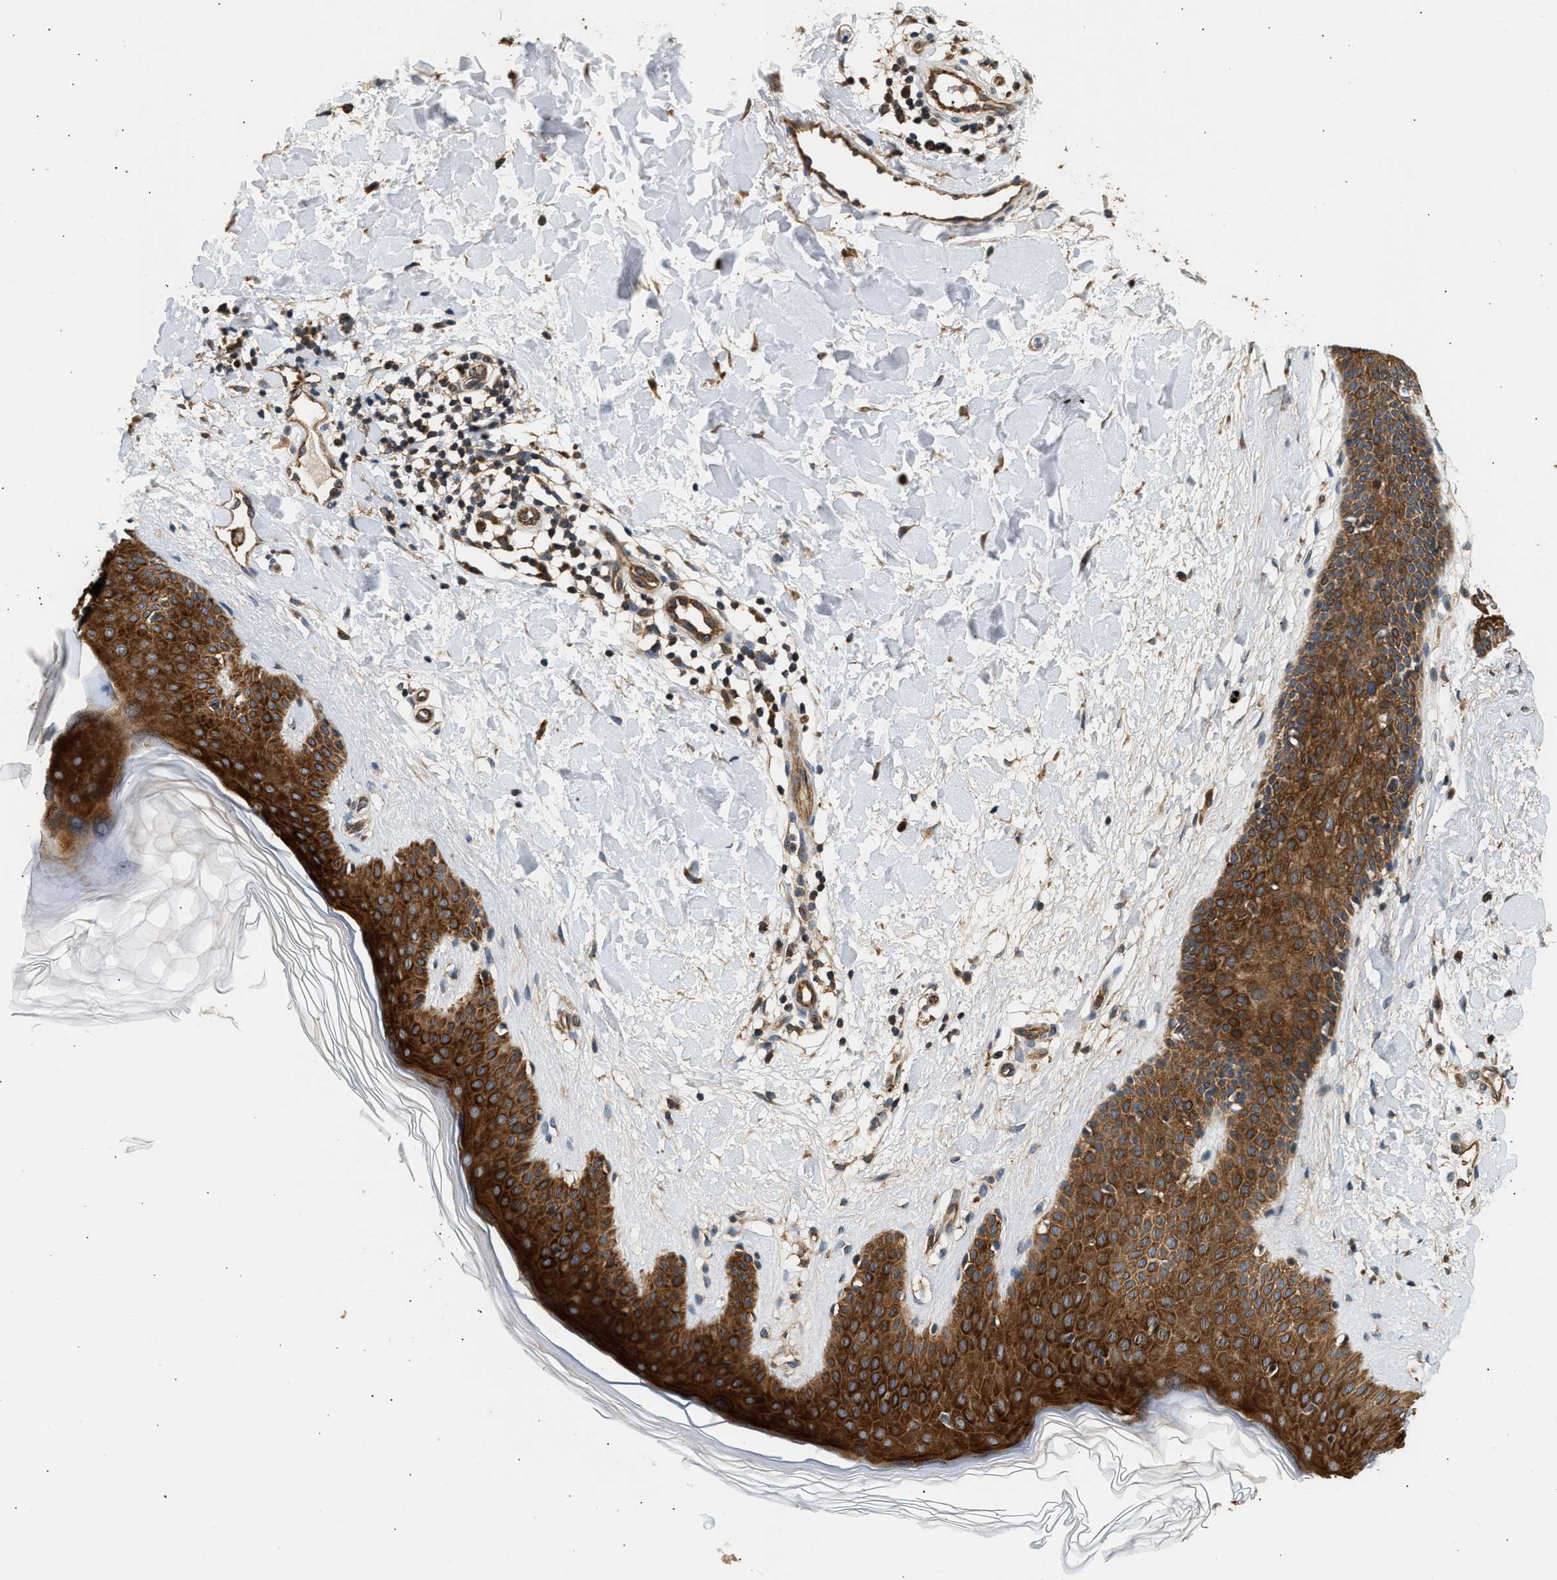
{"staining": {"intensity": "moderate", "quantity": ">75%", "location": "cytoplasmic/membranous"}, "tissue": "skin", "cell_type": "Fibroblasts", "image_type": "normal", "snomed": [{"axis": "morphology", "description": "Normal tissue, NOS"}, {"axis": "morphology", "description": "Malignant melanoma, Metastatic site"}, {"axis": "topography", "description": "Skin"}], "caption": "Brown immunohistochemical staining in benign skin exhibits moderate cytoplasmic/membranous positivity in approximately >75% of fibroblasts. Using DAB (3,3'-diaminobenzidine) (brown) and hematoxylin (blue) stains, captured at high magnification using brightfield microscopy.", "gene": "DUSP14", "patient": {"sex": "male", "age": 41}}